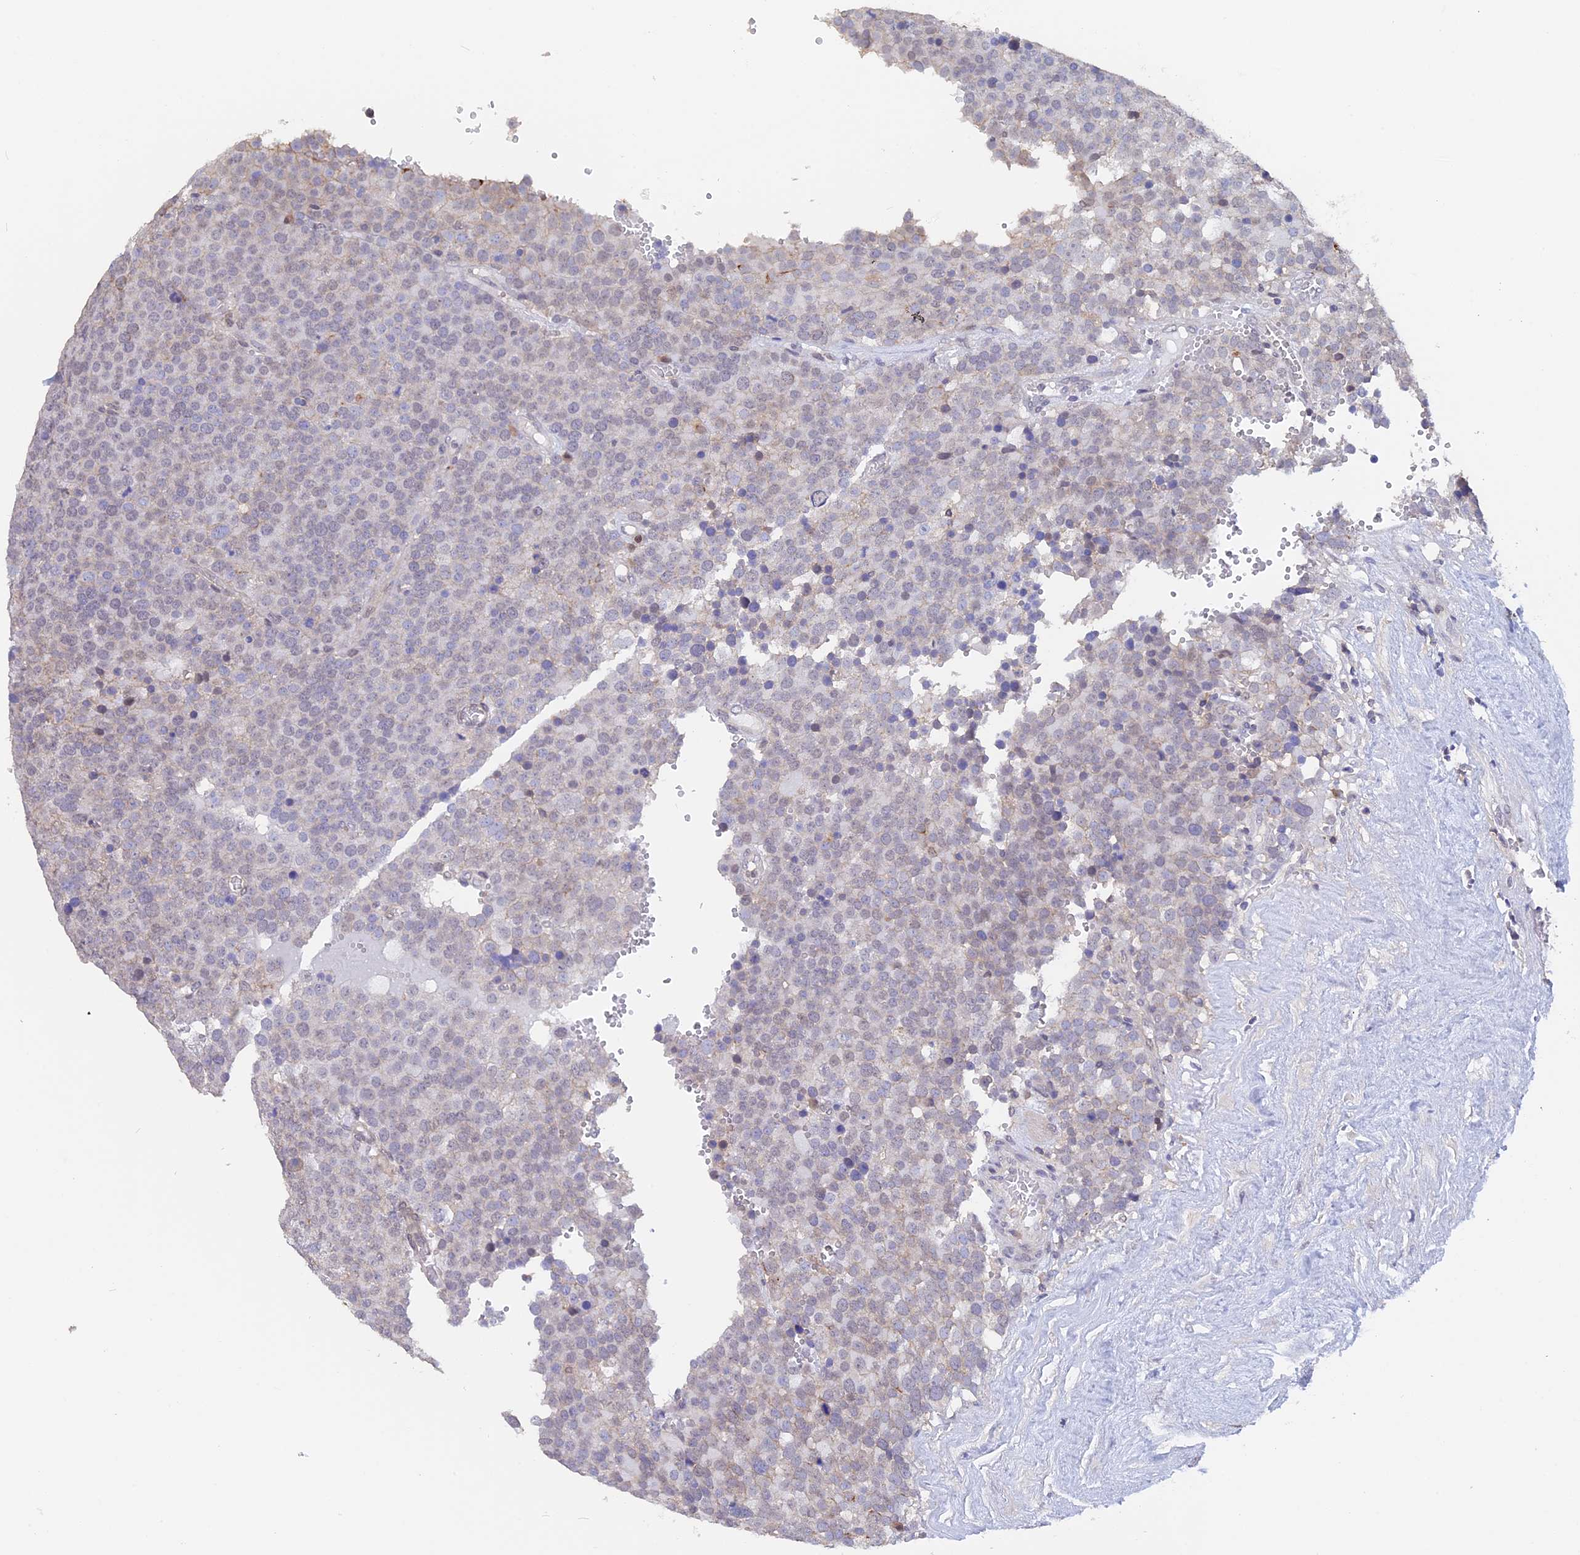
{"staining": {"intensity": "negative", "quantity": "none", "location": "none"}, "tissue": "testis cancer", "cell_type": "Tumor cells", "image_type": "cancer", "snomed": [{"axis": "morphology", "description": "Seminoma, NOS"}, {"axis": "topography", "description": "Testis"}], "caption": "Human testis seminoma stained for a protein using immunohistochemistry (IHC) displays no positivity in tumor cells.", "gene": "STUB1", "patient": {"sex": "male", "age": 71}}